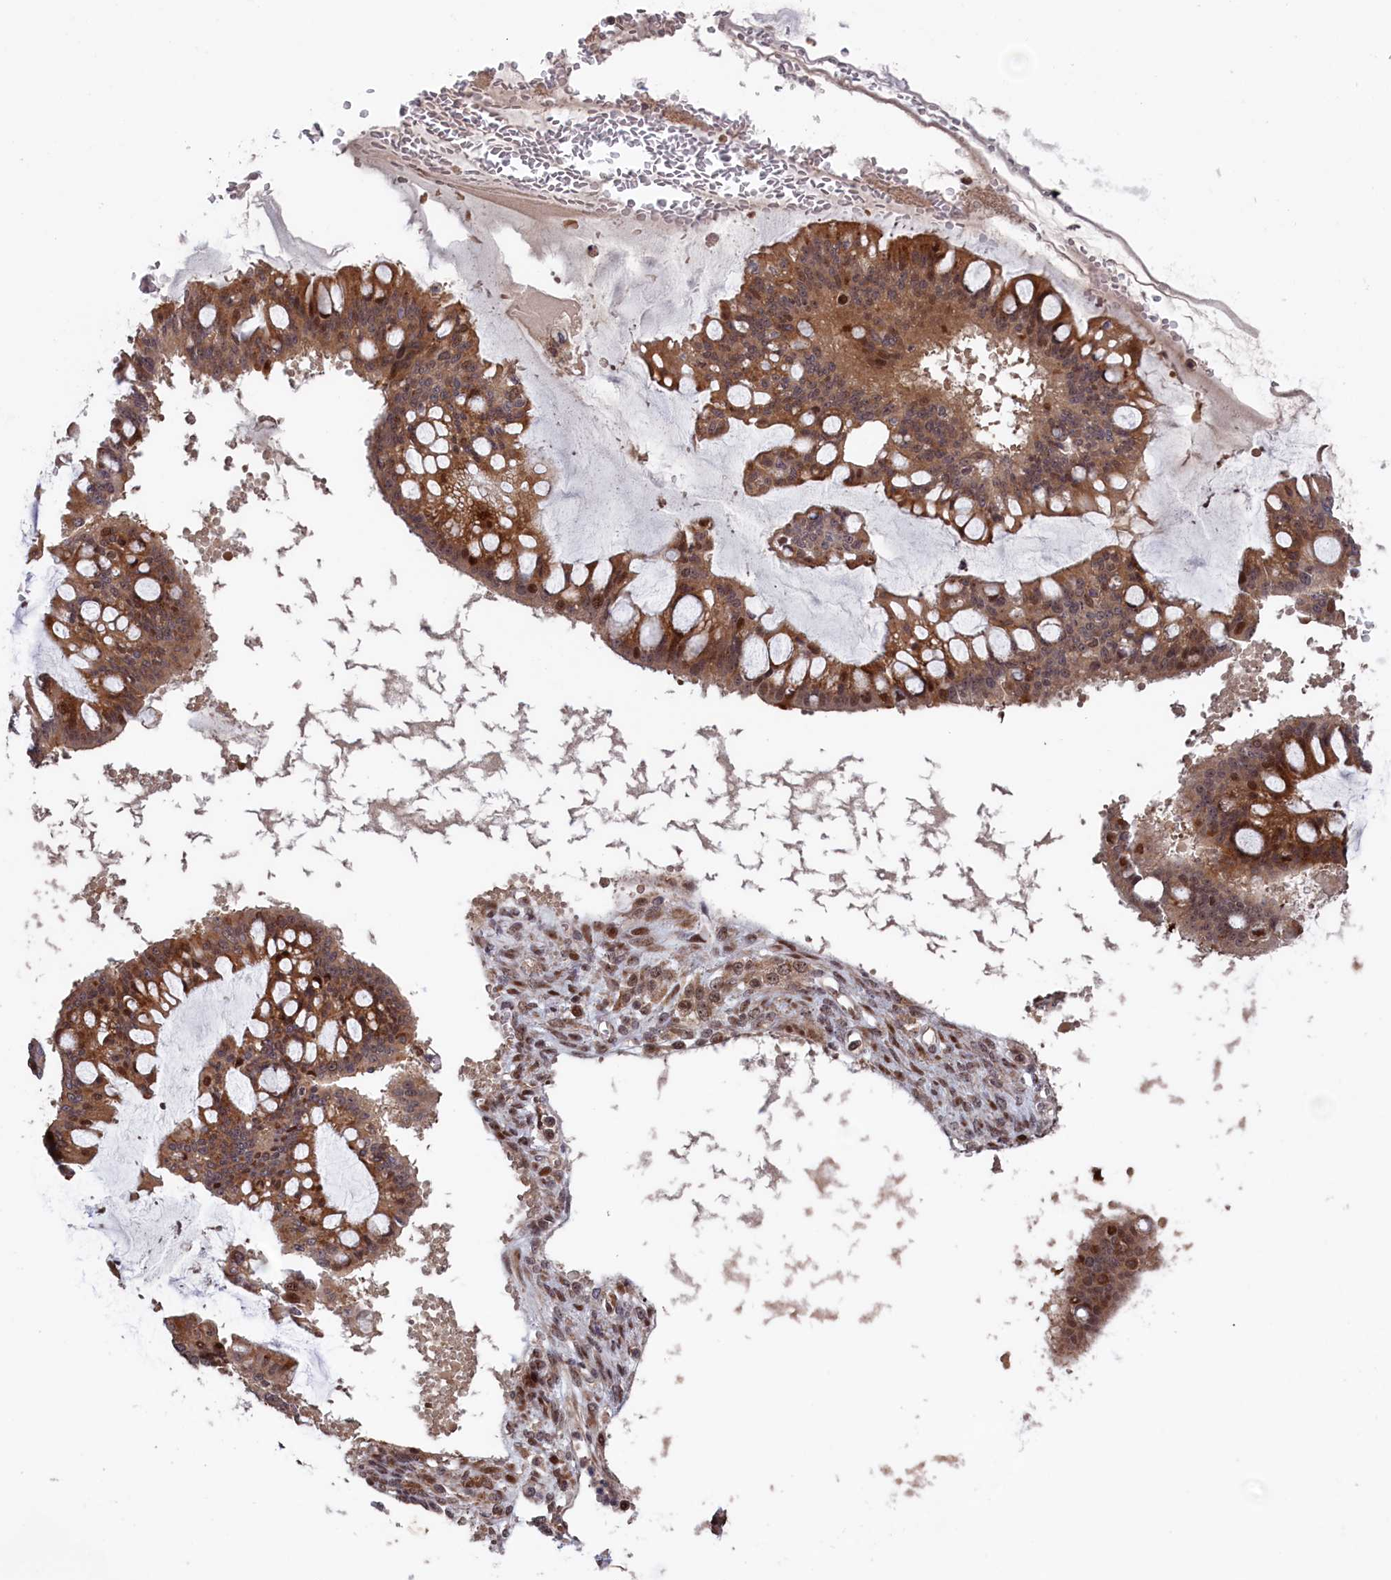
{"staining": {"intensity": "moderate", "quantity": ">75%", "location": "cytoplasmic/membranous,nuclear"}, "tissue": "ovarian cancer", "cell_type": "Tumor cells", "image_type": "cancer", "snomed": [{"axis": "morphology", "description": "Cystadenocarcinoma, mucinous, NOS"}, {"axis": "topography", "description": "Ovary"}], "caption": "Tumor cells demonstrate medium levels of moderate cytoplasmic/membranous and nuclear expression in approximately >75% of cells in human ovarian mucinous cystadenocarcinoma.", "gene": "LSG1", "patient": {"sex": "female", "age": 73}}